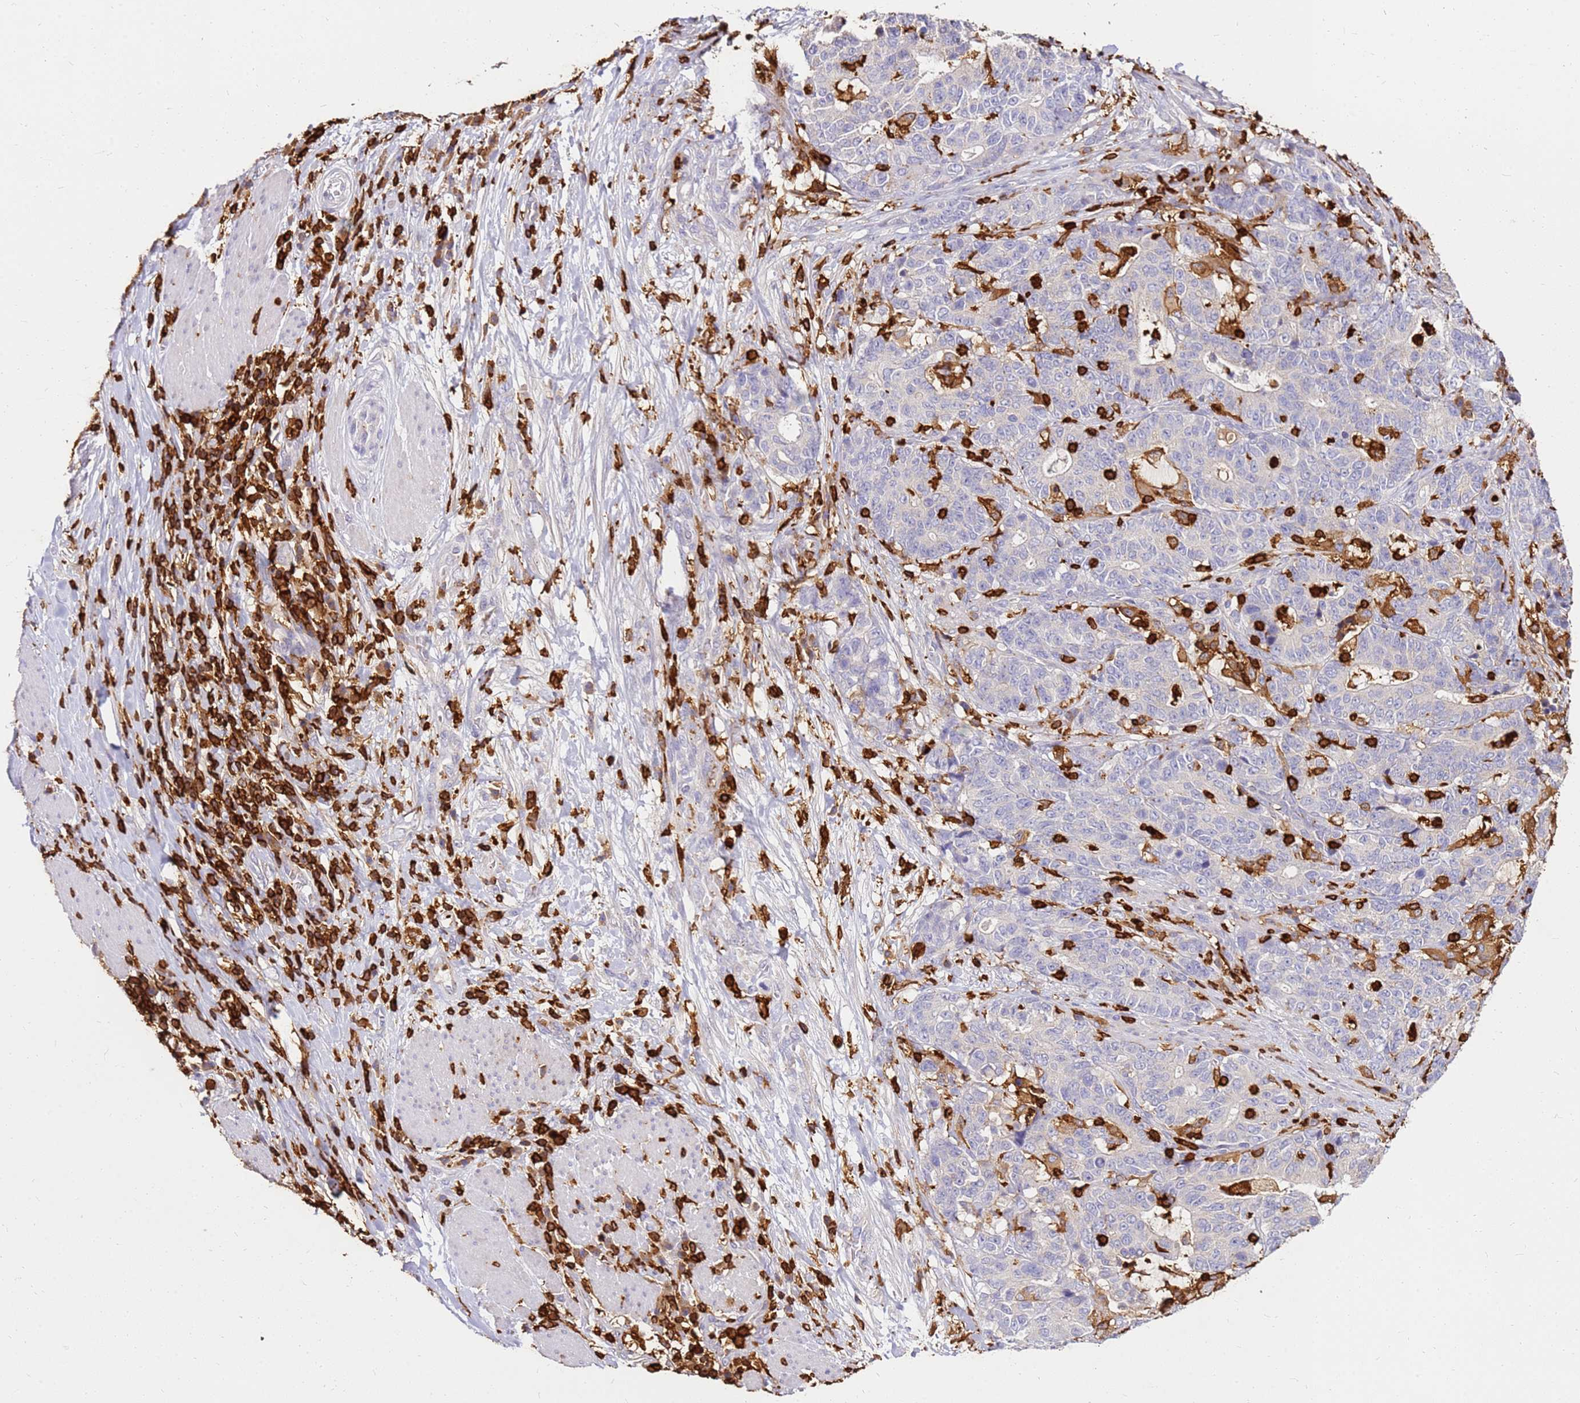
{"staining": {"intensity": "negative", "quantity": "none", "location": "none"}, "tissue": "stomach cancer", "cell_type": "Tumor cells", "image_type": "cancer", "snomed": [{"axis": "morphology", "description": "Normal tissue, NOS"}, {"axis": "morphology", "description": "Adenocarcinoma, NOS"}, {"axis": "topography", "description": "Stomach"}], "caption": "Human stomach cancer (adenocarcinoma) stained for a protein using IHC reveals no positivity in tumor cells.", "gene": "CORO1A", "patient": {"sex": "female", "age": 64}}